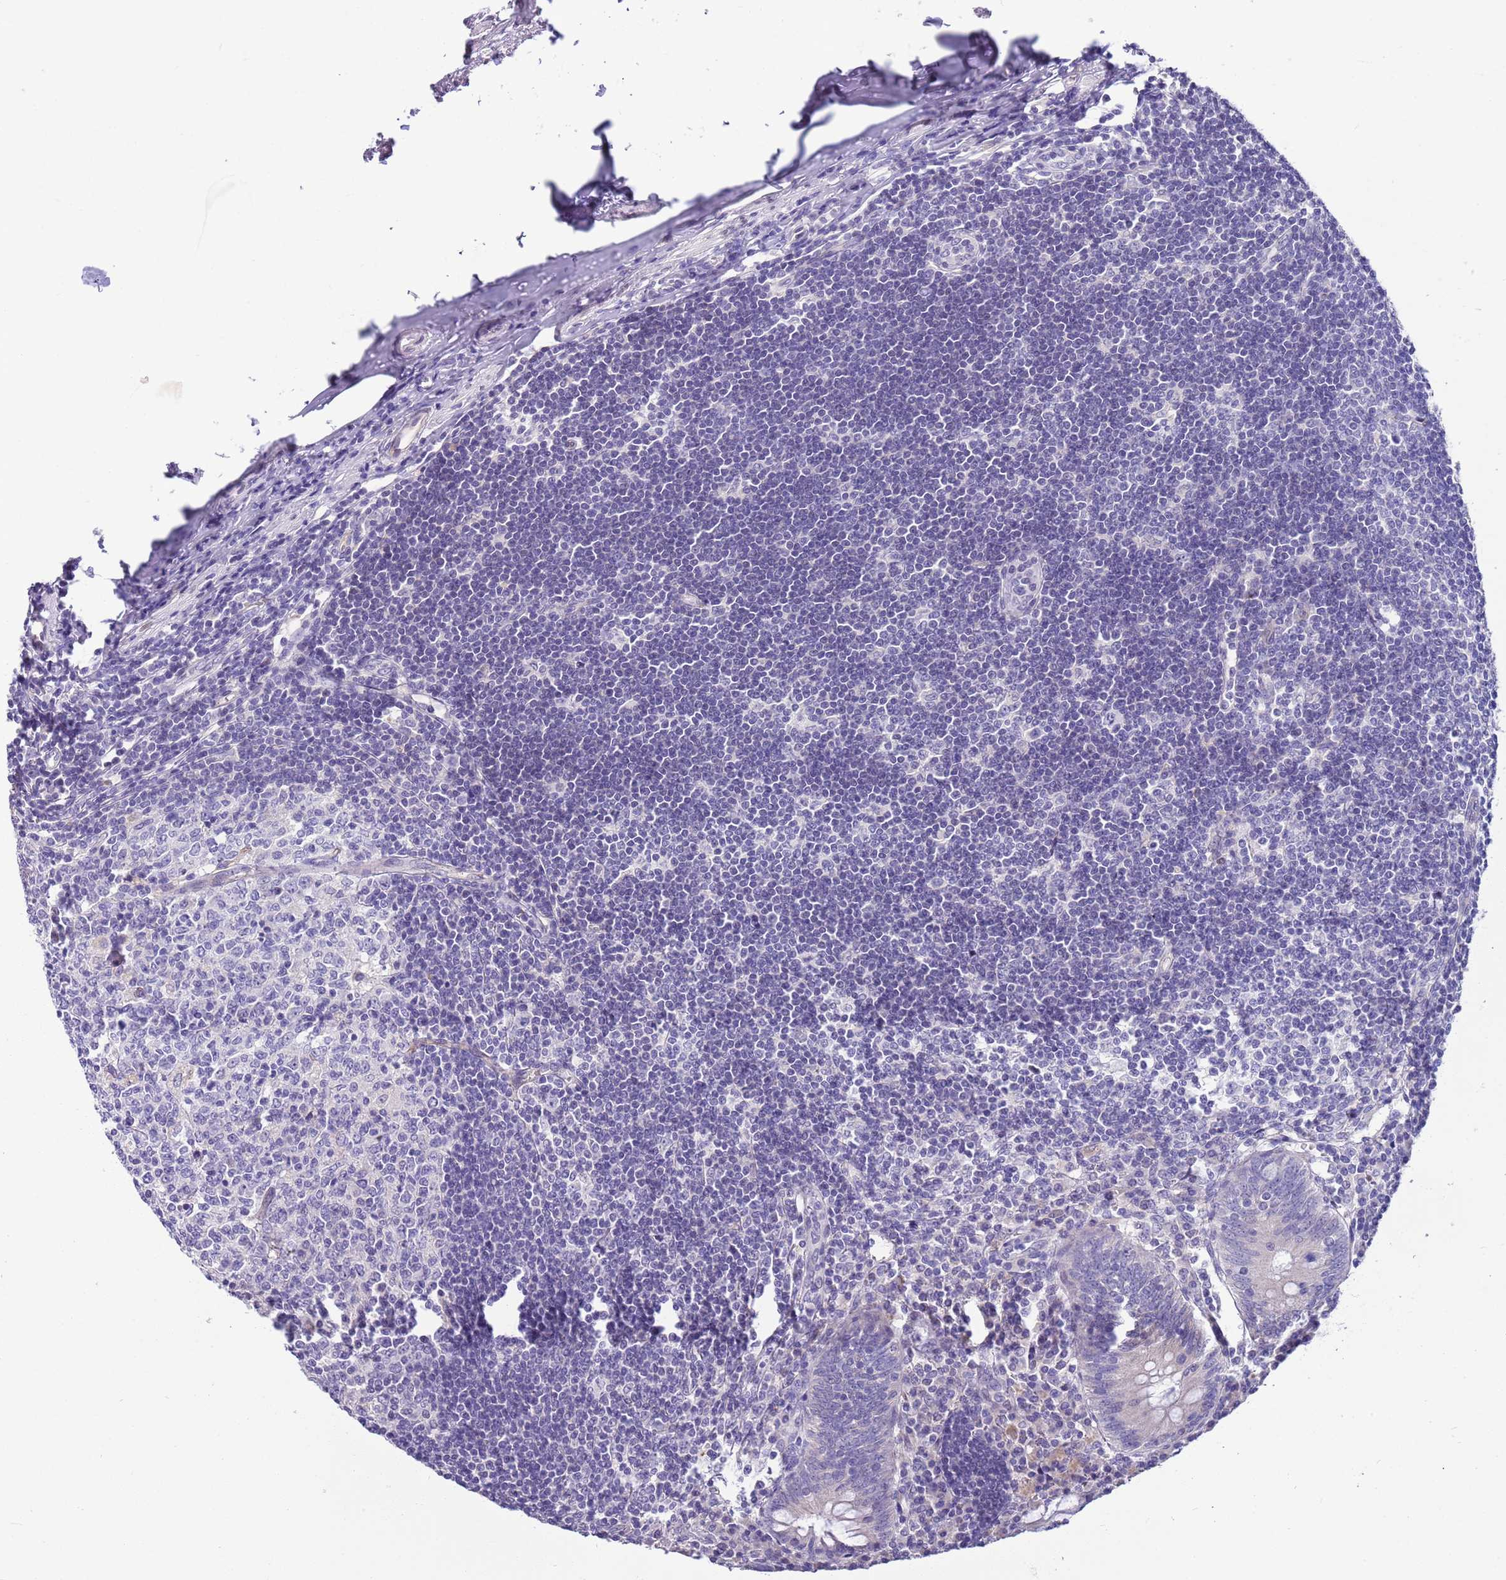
{"staining": {"intensity": "negative", "quantity": "none", "location": "none"}, "tissue": "appendix", "cell_type": "Glandular cells", "image_type": "normal", "snomed": [{"axis": "morphology", "description": "Normal tissue, NOS"}, {"axis": "topography", "description": "Appendix"}], "caption": "DAB (3,3'-diaminobenzidine) immunohistochemical staining of normal human appendix demonstrates no significant staining in glandular cells. The staining was performed using DAB (3,3'-diaminobenzidine) to visualize the protein expression in brown, while the nuclei were stained in blue with hematoxylin (Magnification: 20x).", "gene": "BRMS1L", "patient": {"sex": "female", "age": 54}}